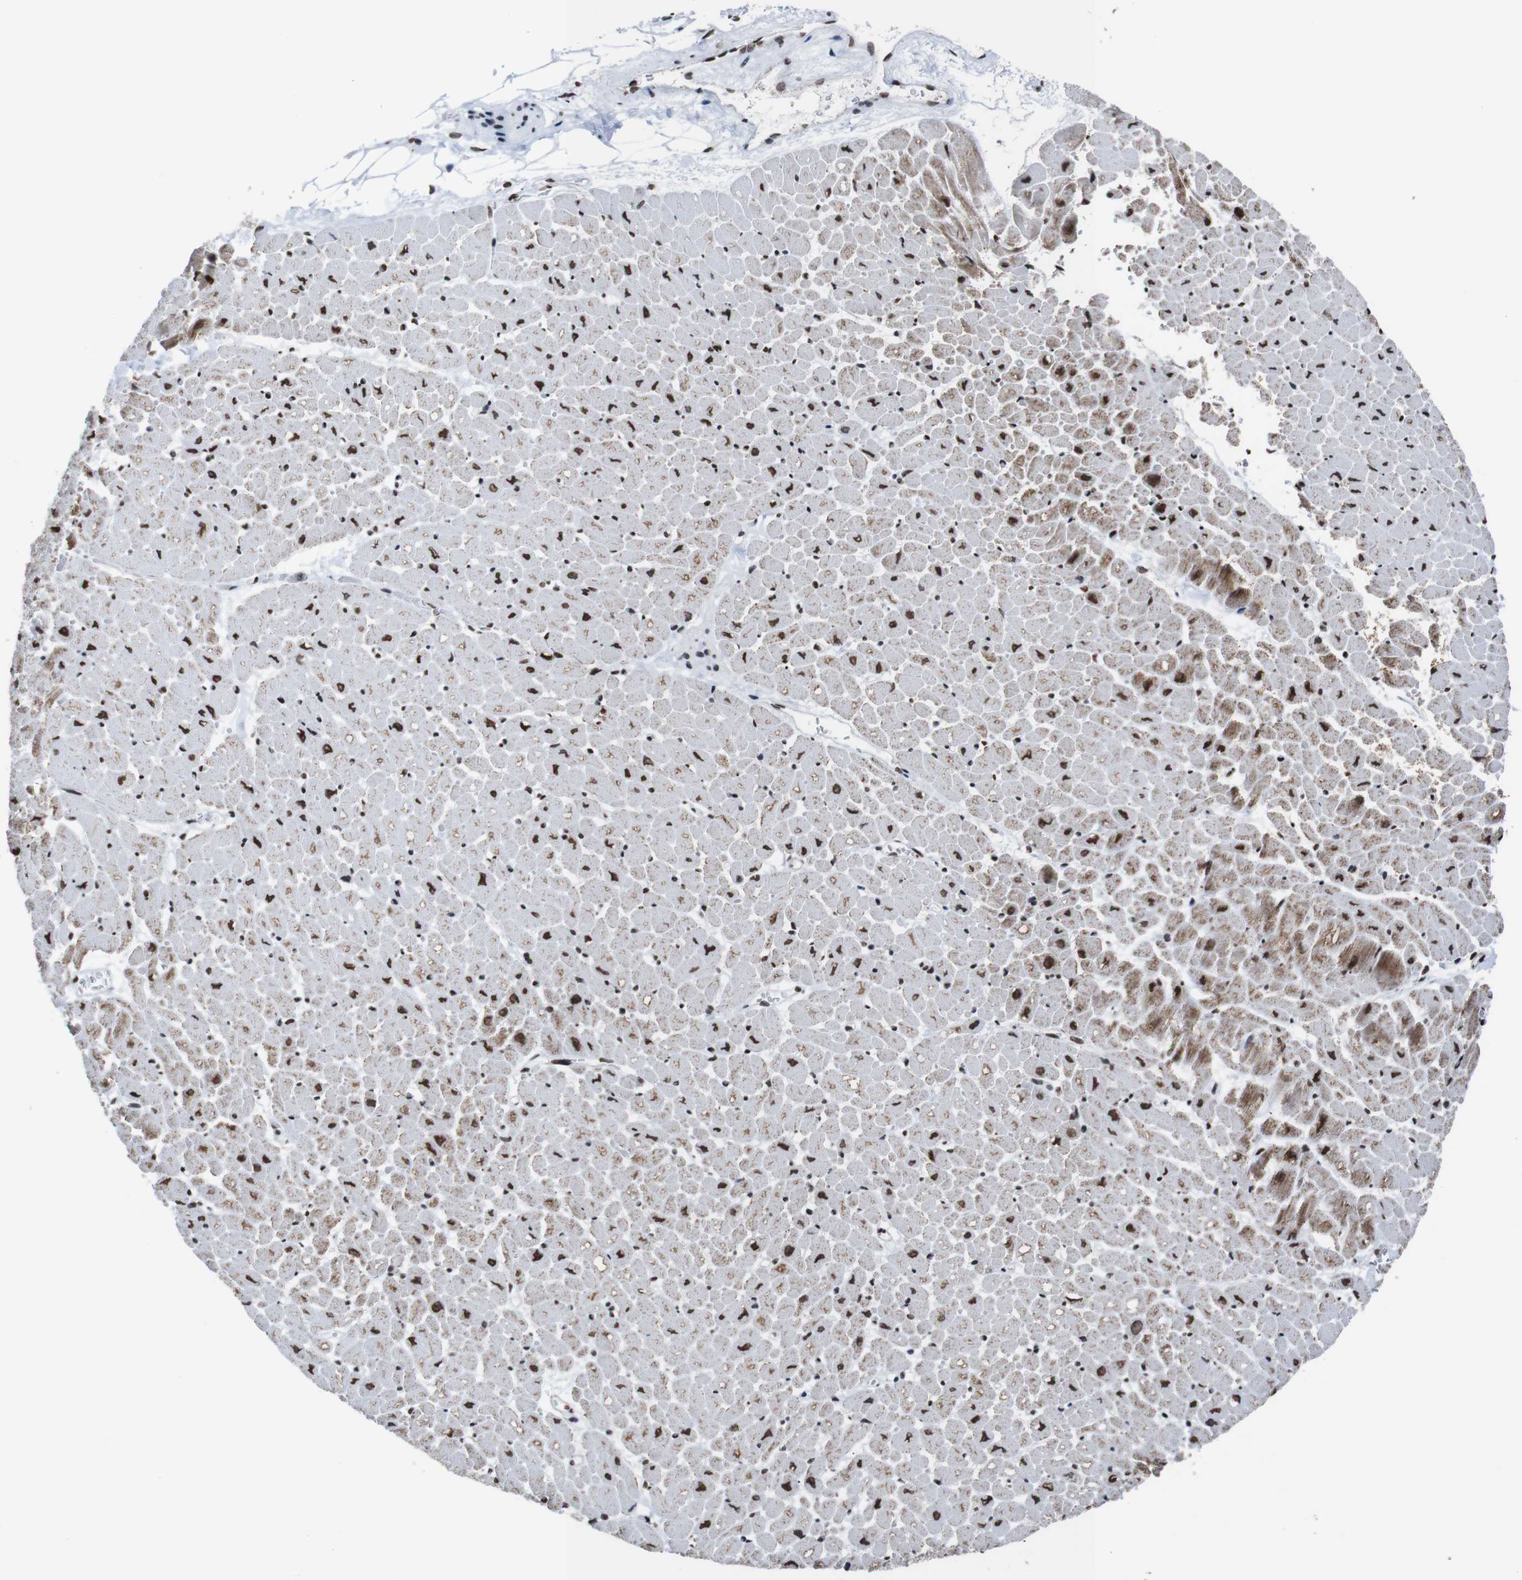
{"staining": {"intensity": "moderate", "quantity": ">75%", "location": "cytoplasmic/membranous,nuclear"}, "tissue": "heart muscle", "cell_type": "Cardiomyocytes", "image_type": "normal", "snomed": [{"axis": "morphology", "description": "Normal tissue, NOS"}, {"axis": "topography", "description": "Heart"}], "caption": "Normal heart muscle exhibits moderate cytoplasmic/membranous,nuclear positivity in about >75% of cardiomyocytes.", "gene": "ROMO1", "patient": {"sex": "male", "age": 45}}